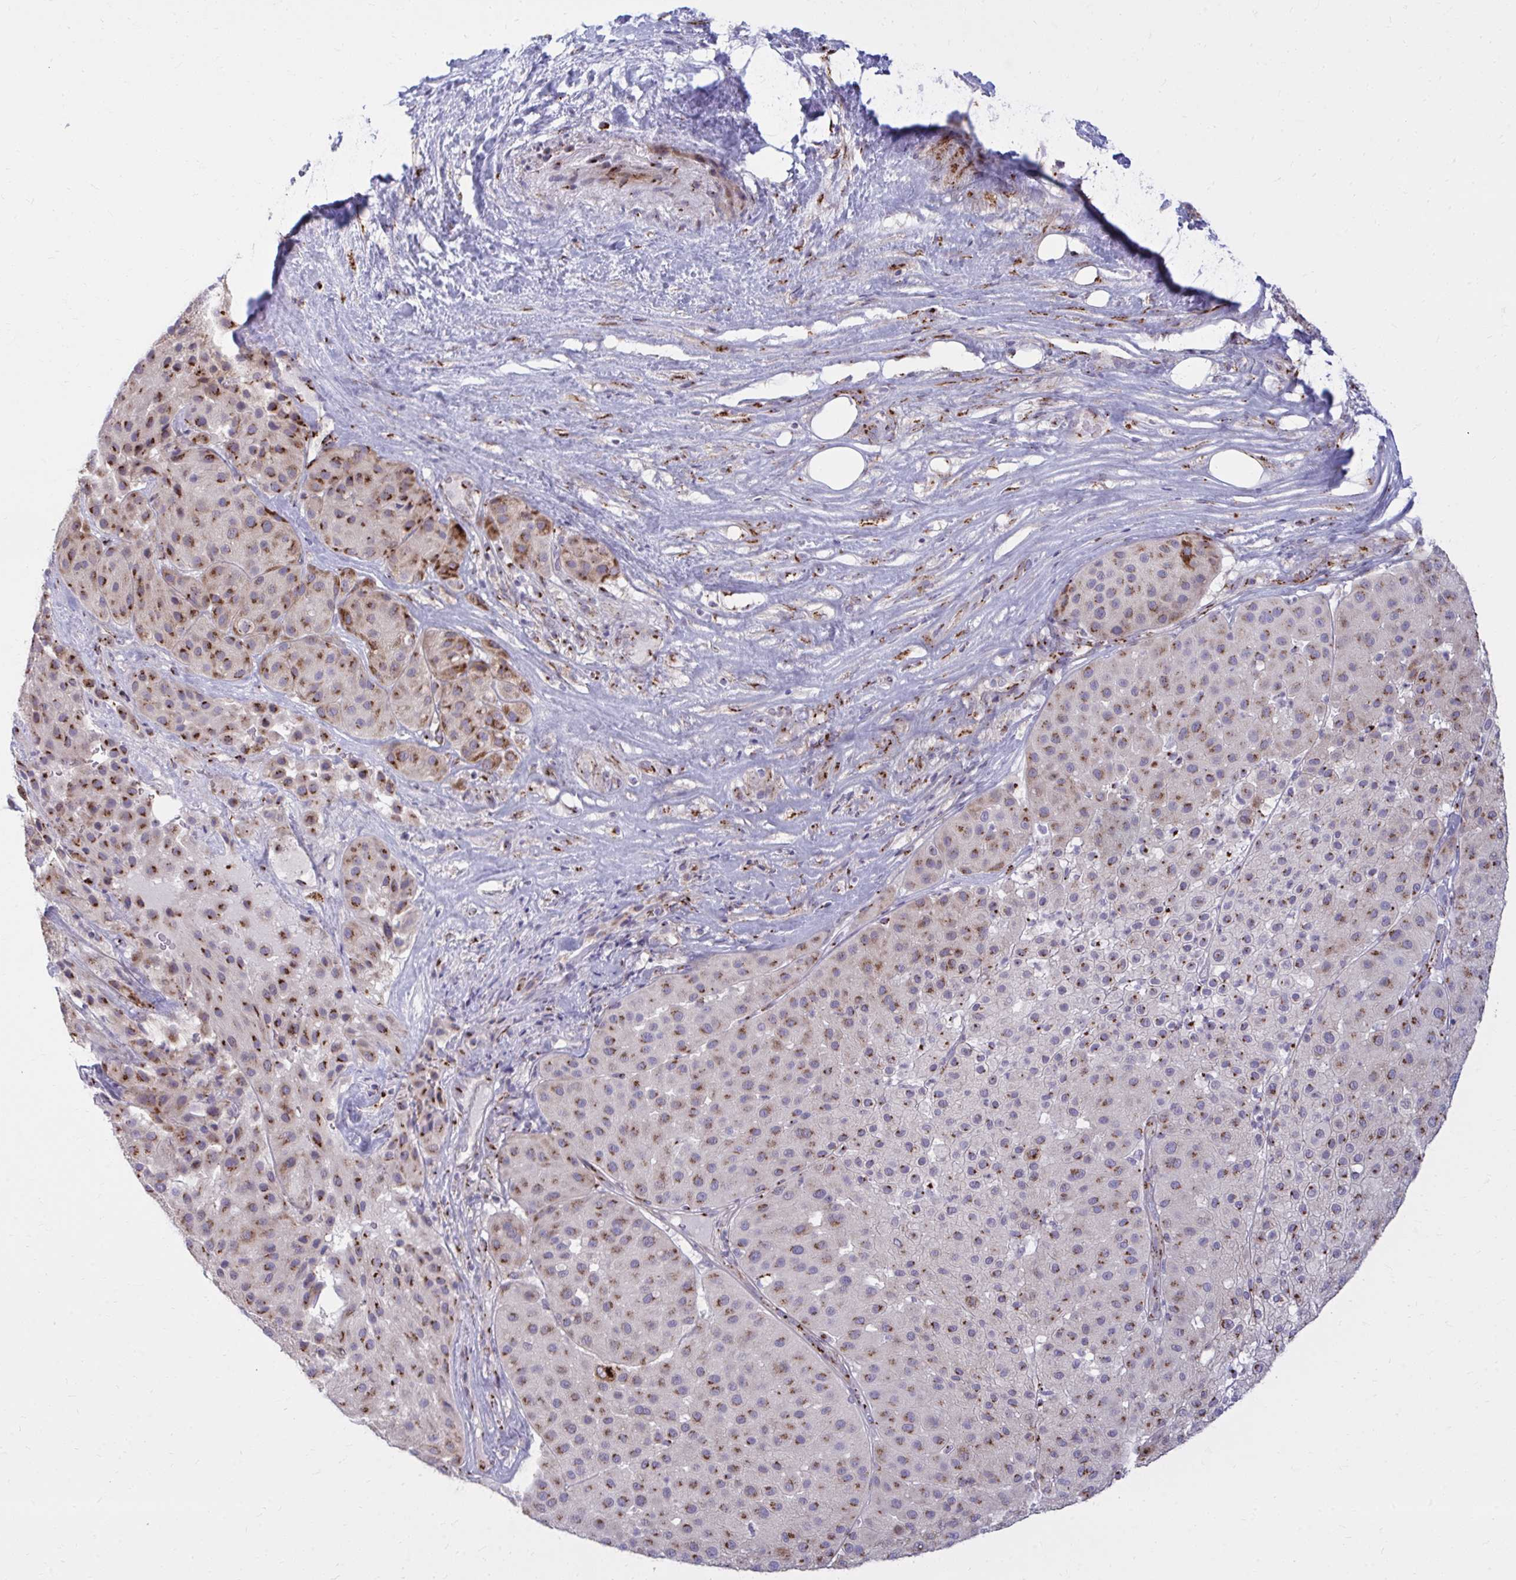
{"staining": {"intensity": "strong", "quantity": ">75%", "location": "cytoplasmic/membranous"}, "tissue": "melanoma", "cell_type": "Tumor cells", "image_type": "cancer", "snomed": [{"axis": "morphology", "description": "Malignant melanoma, Metastatic site"}, {"axis": "topography", "description": "Smooth muscle"}], "caption": "The photomicrograph displays a brown stain indicating the presence of a protein in the cytoplasmic/membranous of tumor cells in melanoma. The staining was performed using DAB (3,3'-diaminobenzidine), with brown indicating positive protein expression. Nuclei are stained blue with hematoxylin.", "gene": "RAB6B", "patient": {"sex": "male", "age": 41}}